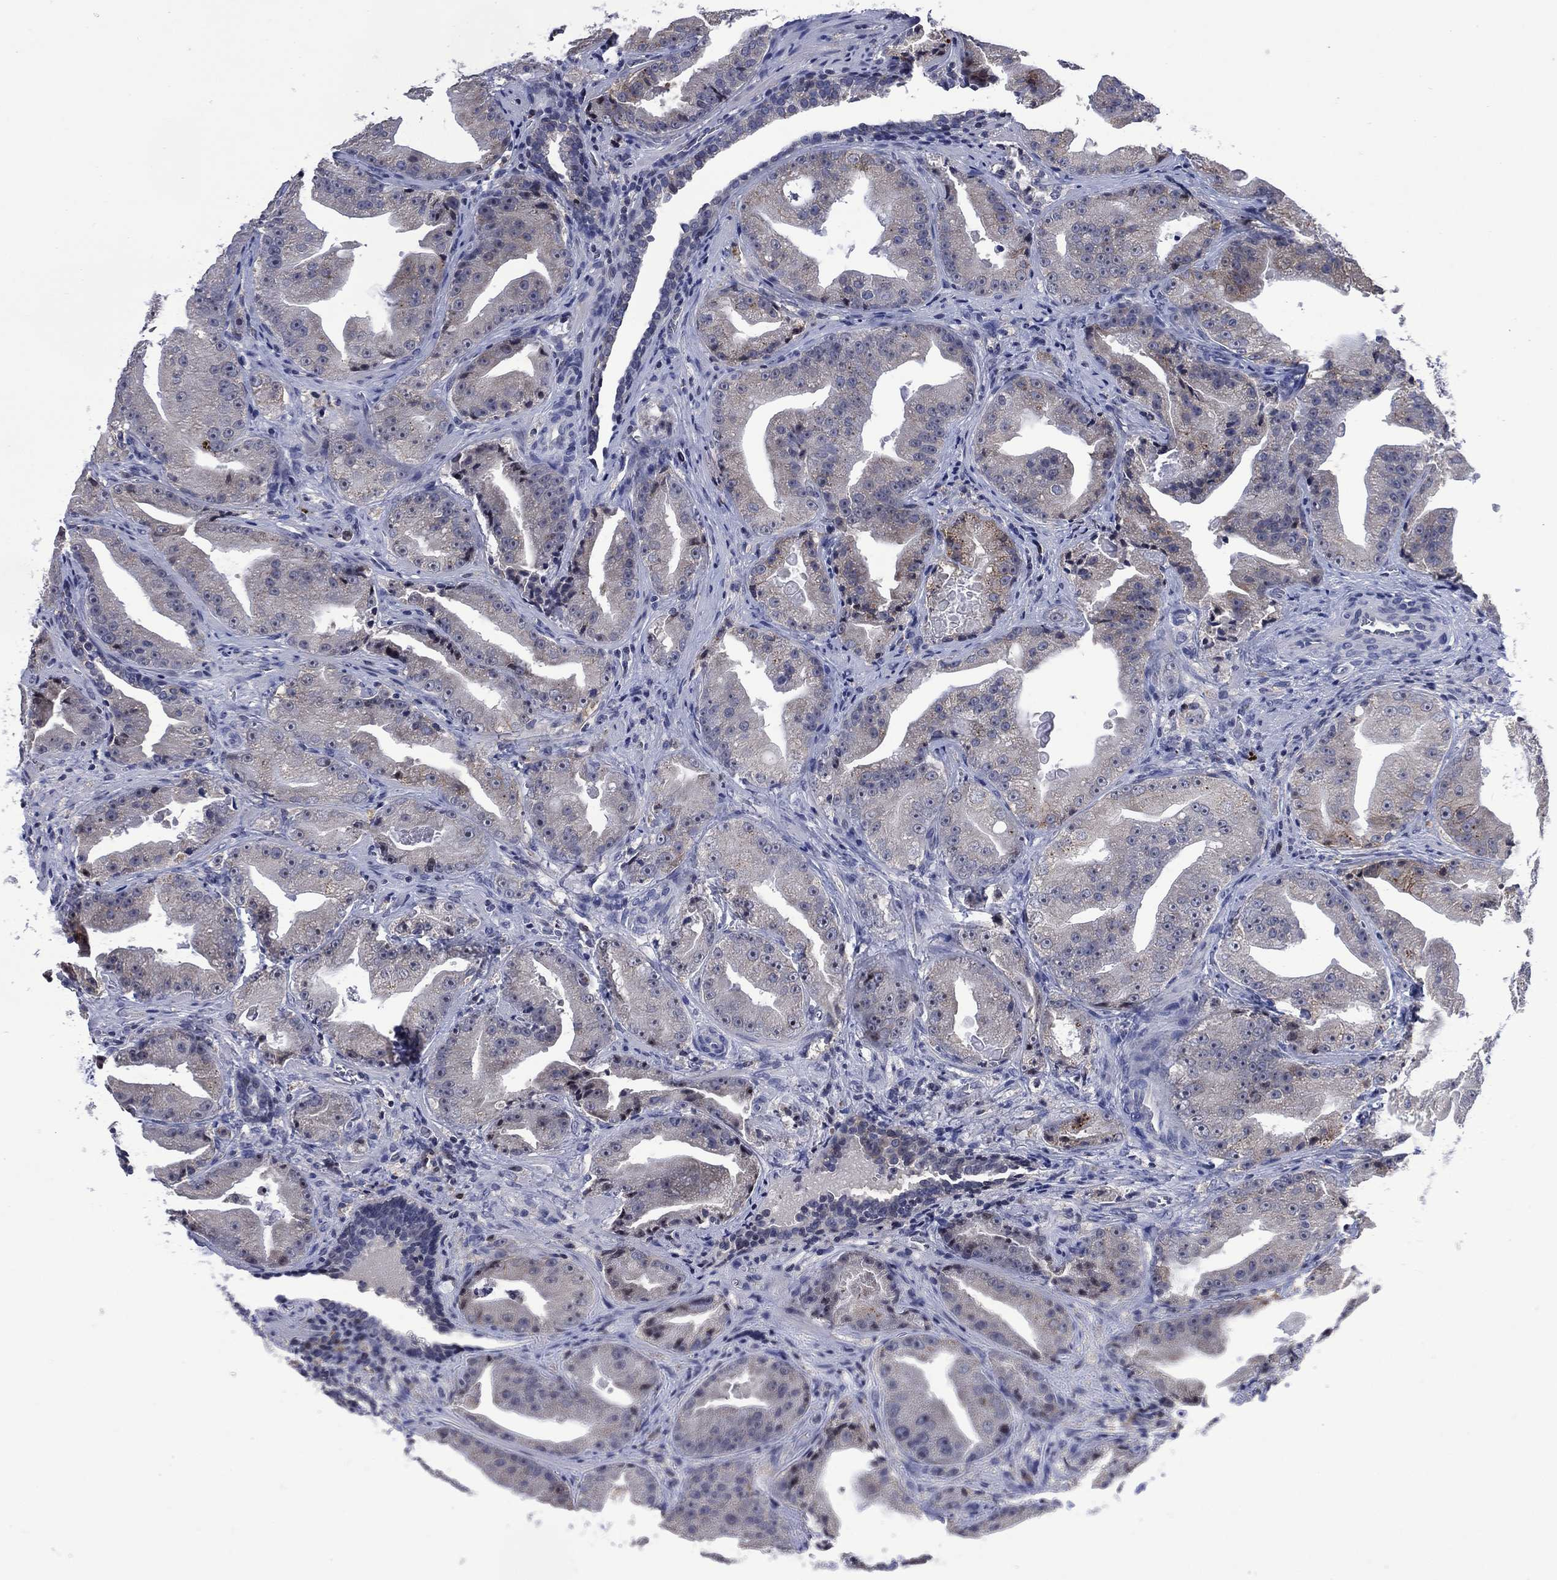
{"staining": {"intensity": "negative", "quantity": "none", "location": "none"}, "tissue": "prostate cancer", "cell_type": "Tumor cells", "image_type": "cancer", "snomed": [{"axis": "morphology", "description": "Adenocarcinoma, Low grade"}, {"axis": "topography", "description": "Prostate"}], "caption": "This is a histopathology image of IHC staining of prostate adenocarcinoma (low-grade), which shows no positivity in tumor cells.", "gene": "USP26", "patient": {"sex": "male", "age": 62}}